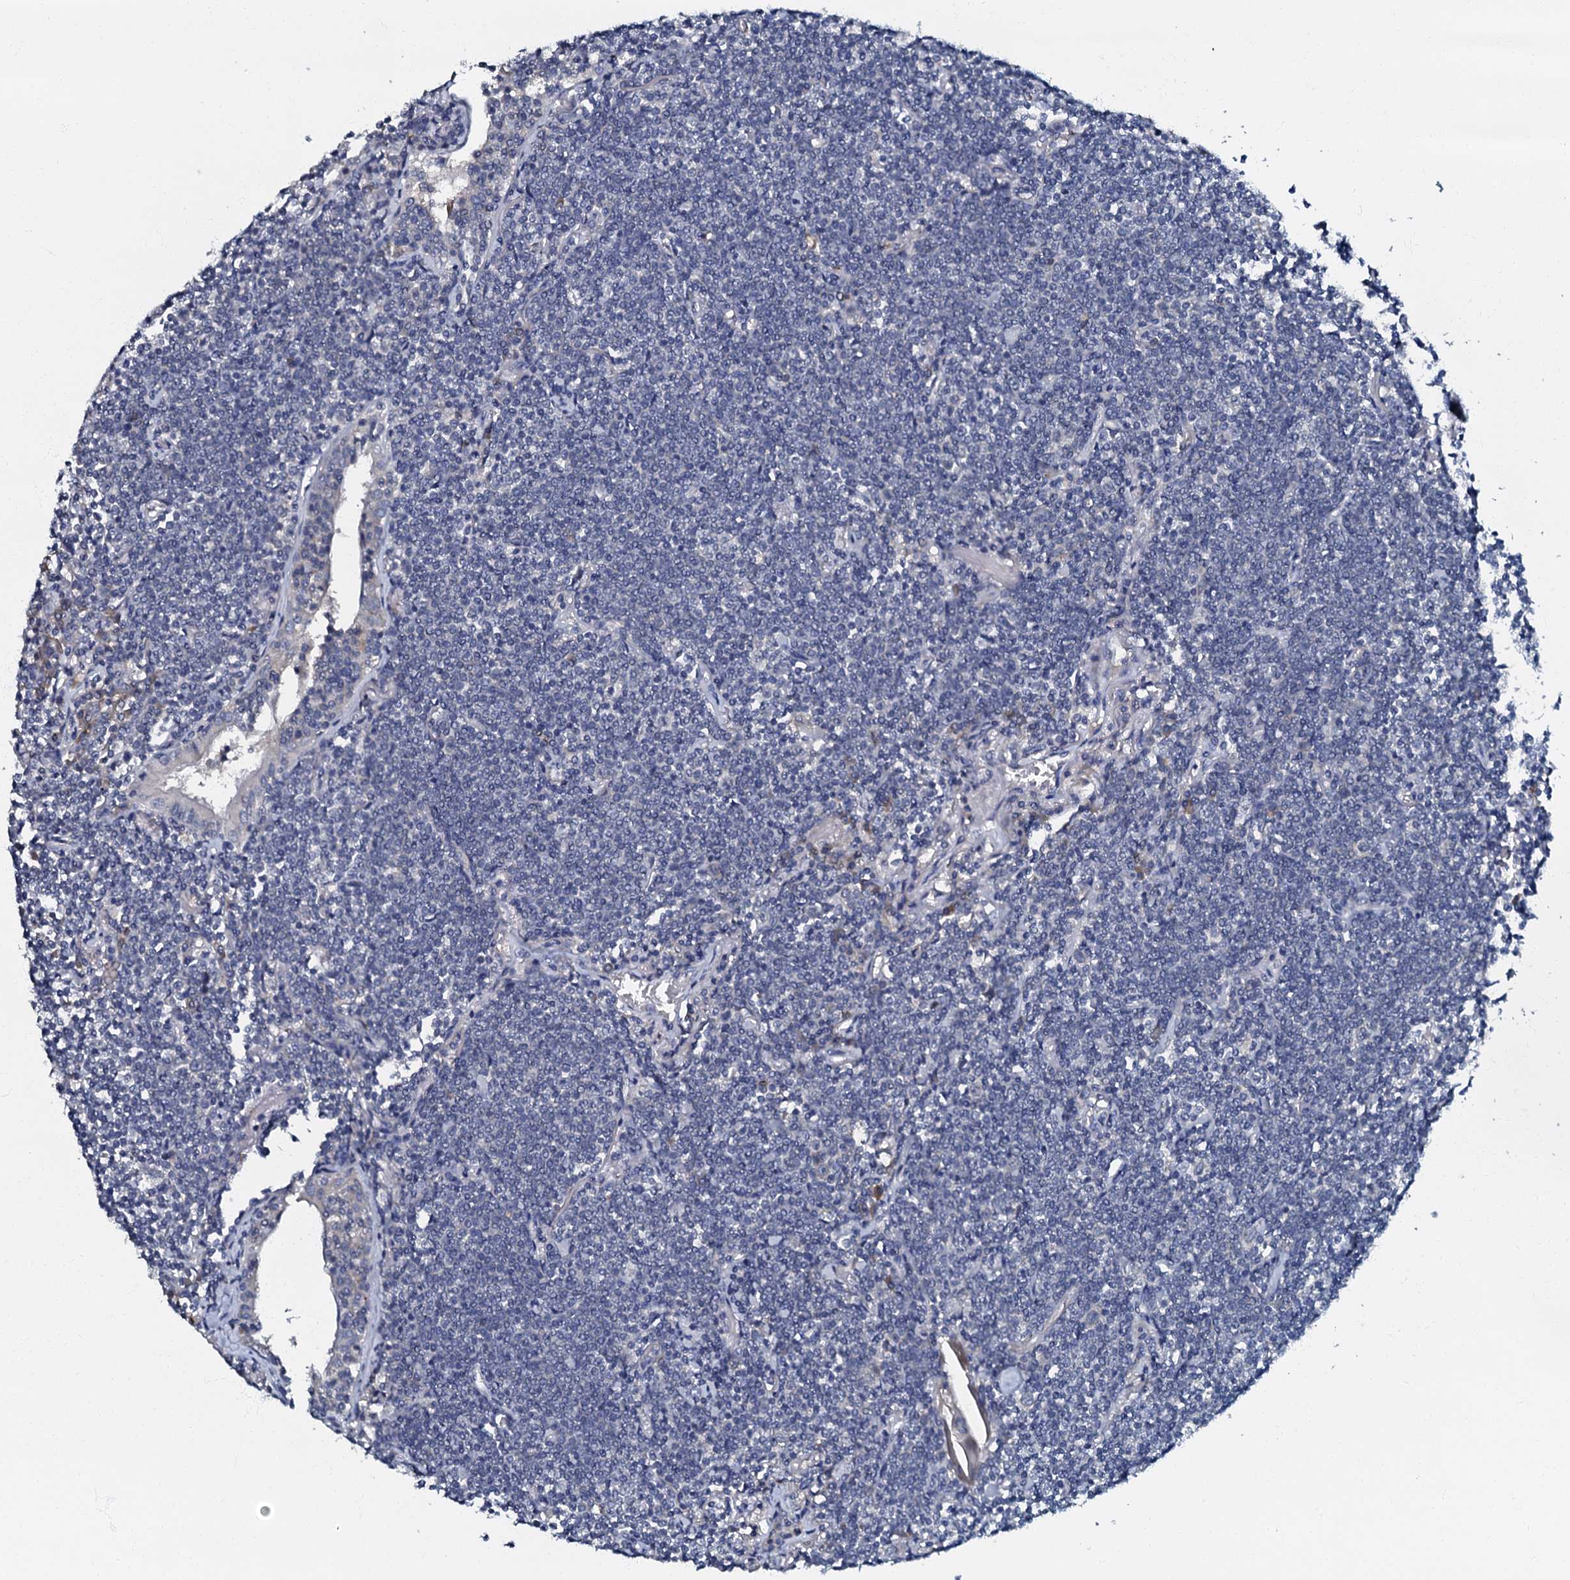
{"staining": {"intensity": "negative", "quantity": "none", "location": "none"}, "tissue": "lymphoma", "cell_type": "Tumor cells", "image_type": "cancer", "snomed": [{"axis": "morphology", "description": "Malignant lymphoma, non-Hodgkin's type, Low grade"}, {"axis": "topography", "description": "Lung"}], "caption": "IHC micrograph of neoplastic tissue: human low-grade malignant lymphoma, non-Hodgkin's type stained with DAB (3,3'-diaminobenzidine) reveals no significant protein staining in tumor cells.", "gene": "OLAH", "patient": {"sex": "female", "age": 71}}